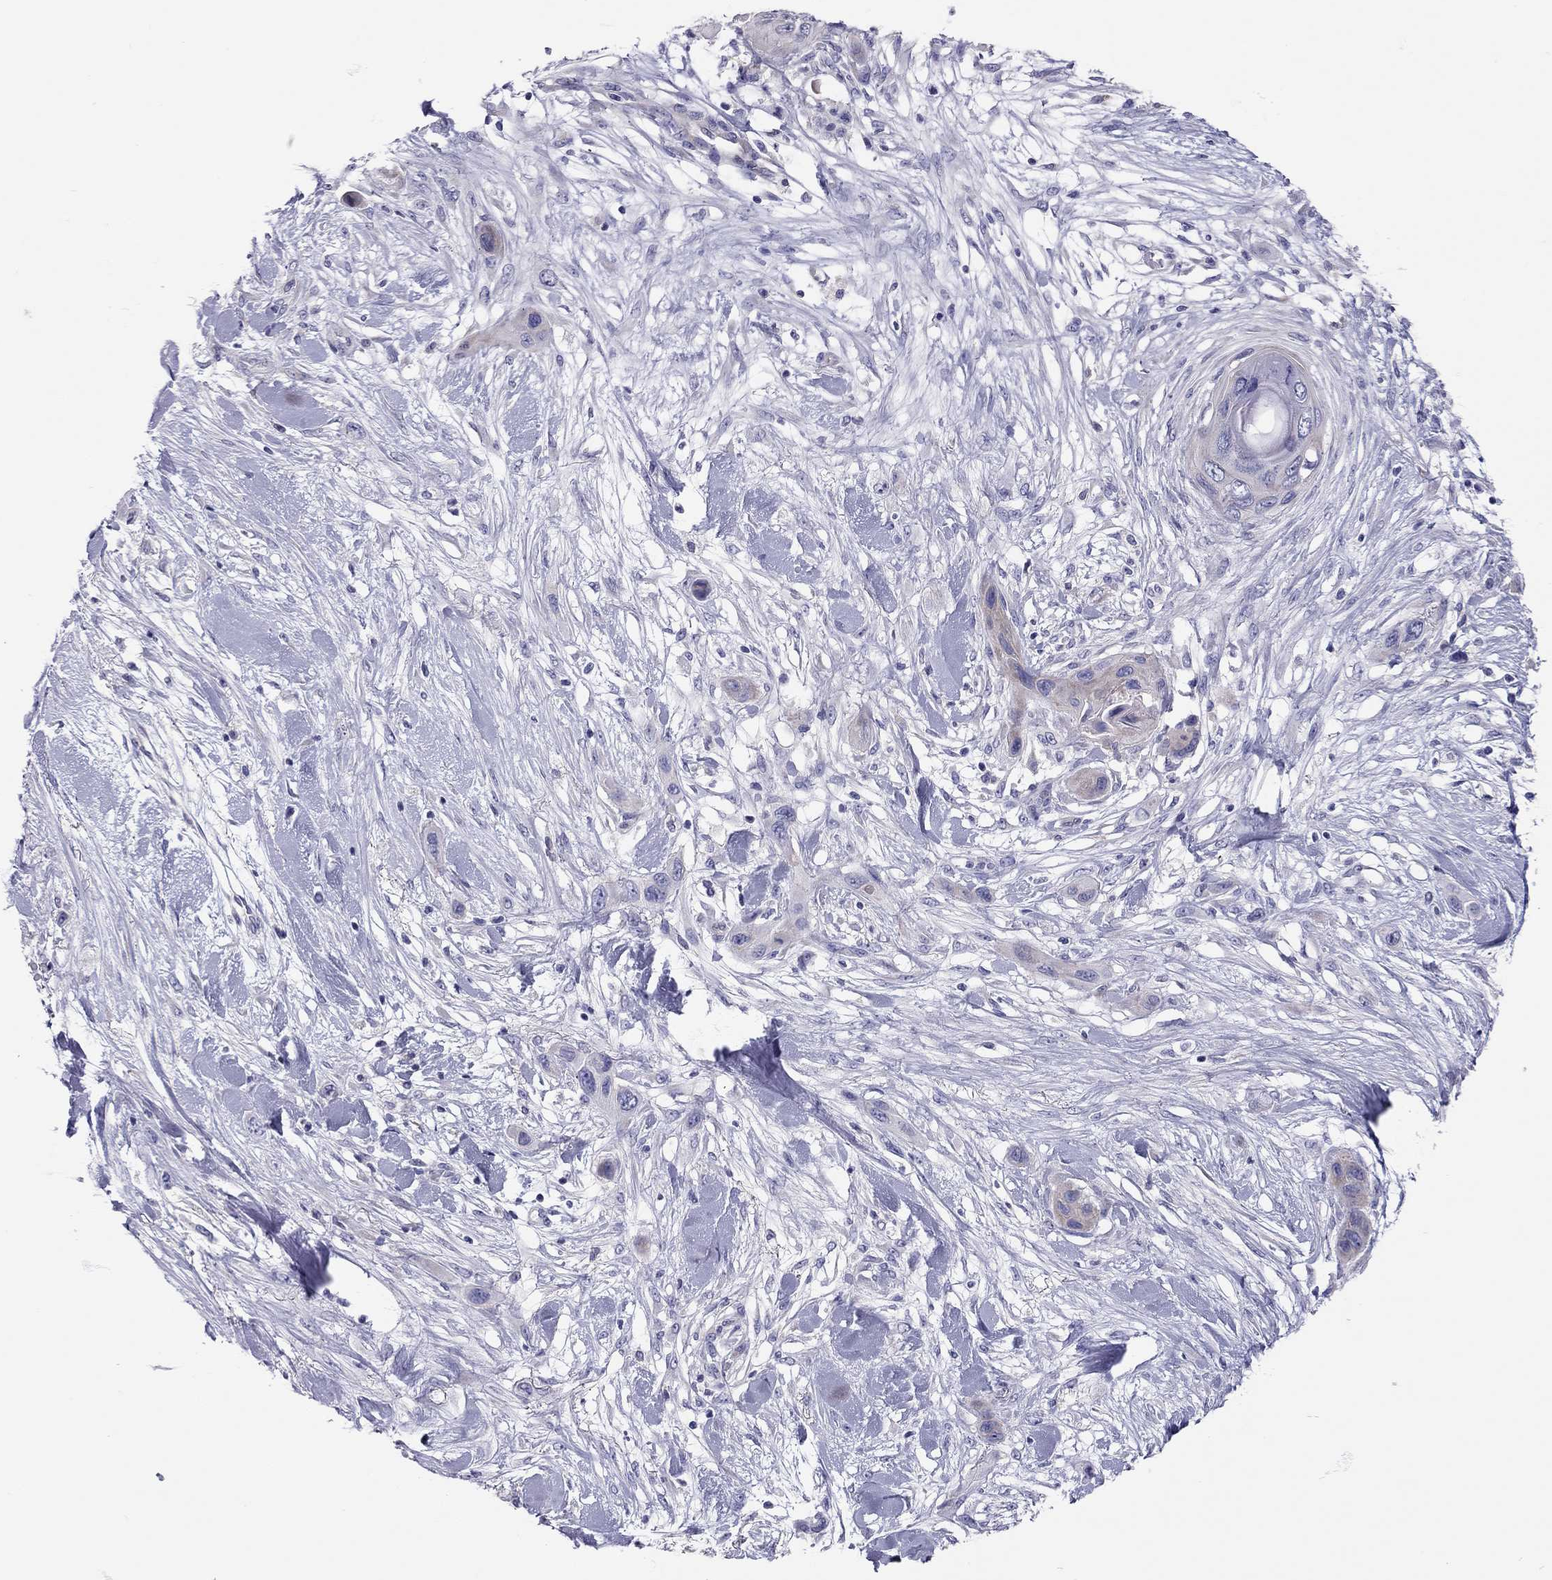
{"staining": {"intensity": "weak", "quantity": "<25%", "location": "cytoplasmic/membranous"}, "tissue": "skin cancer", "cell_type": "Tumor cells", "image_type": "cancer", "snomed": [{"axis": "morphology", "description": "Squamous cell carcinoma, NOS"}, {"axis": "topography", "description": "Skin"}], "caption": "Skin cancer was stained to show a protein in brown. There is no significant expression in tumor cells.", "gene": "SCARB1", "patient": {"sex": "male", "age": 79}}